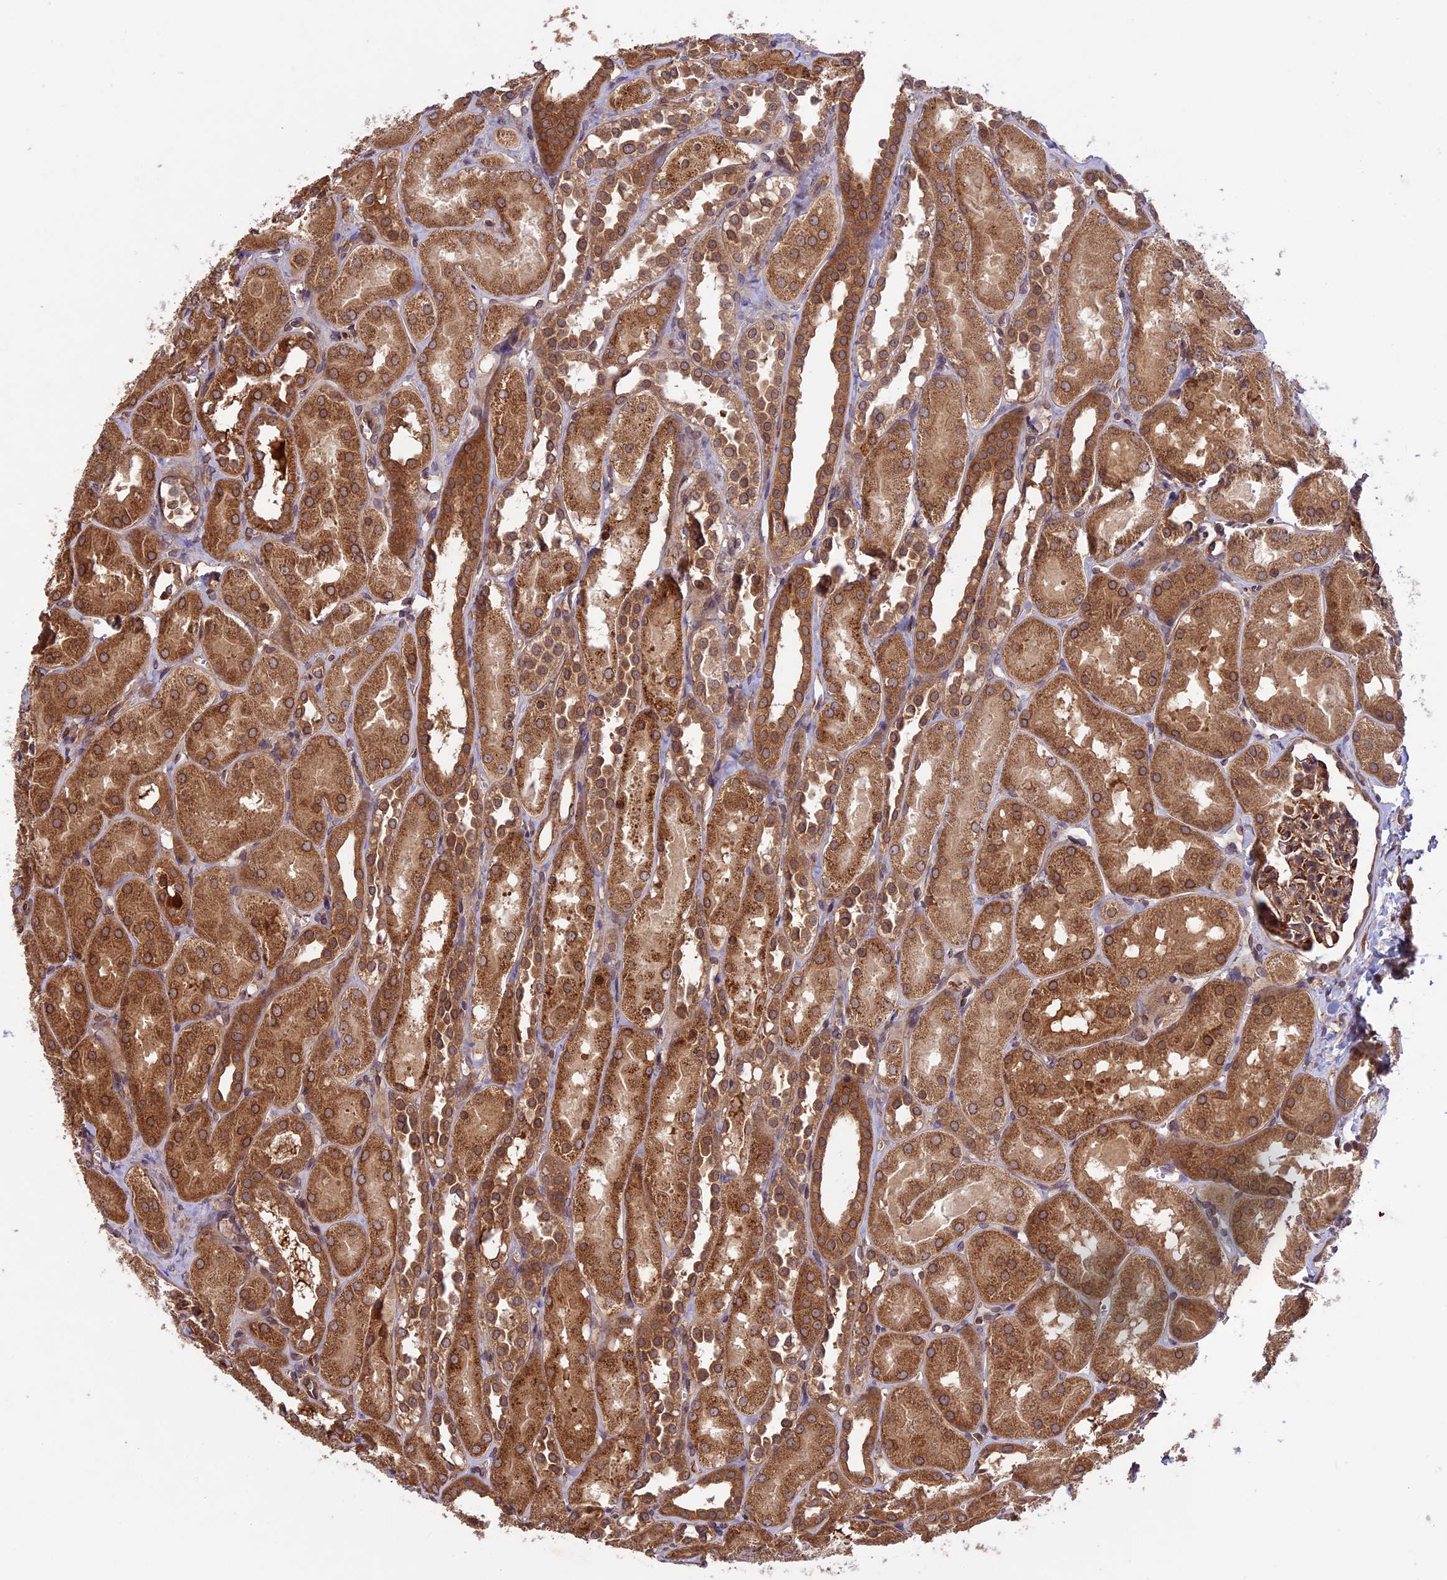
{"staining": {"intensity": "moderate", "quantity": ">75%", "location": "cytoplasmic/membranous"}, "tissue": "kidney", "cell_type": "Cells in glomeruli", "image_type": "normal", "snomed": [{"axis": "morphology", "description": "Normal tissue, NOS"}, {"axis": "topography", "description": "Kidney"}, {"axis": "topography", "description": "Urinary bladder"}], "caption": "An image of kidney stained for a protein demonstrates moderate cytoplasmic/membranous brown staining in cells in glomeruli. (IHC, brightfield microscopy, high magnification).", "gene": "CCDC125", "patient": {"sex": "male", "age": 16}}